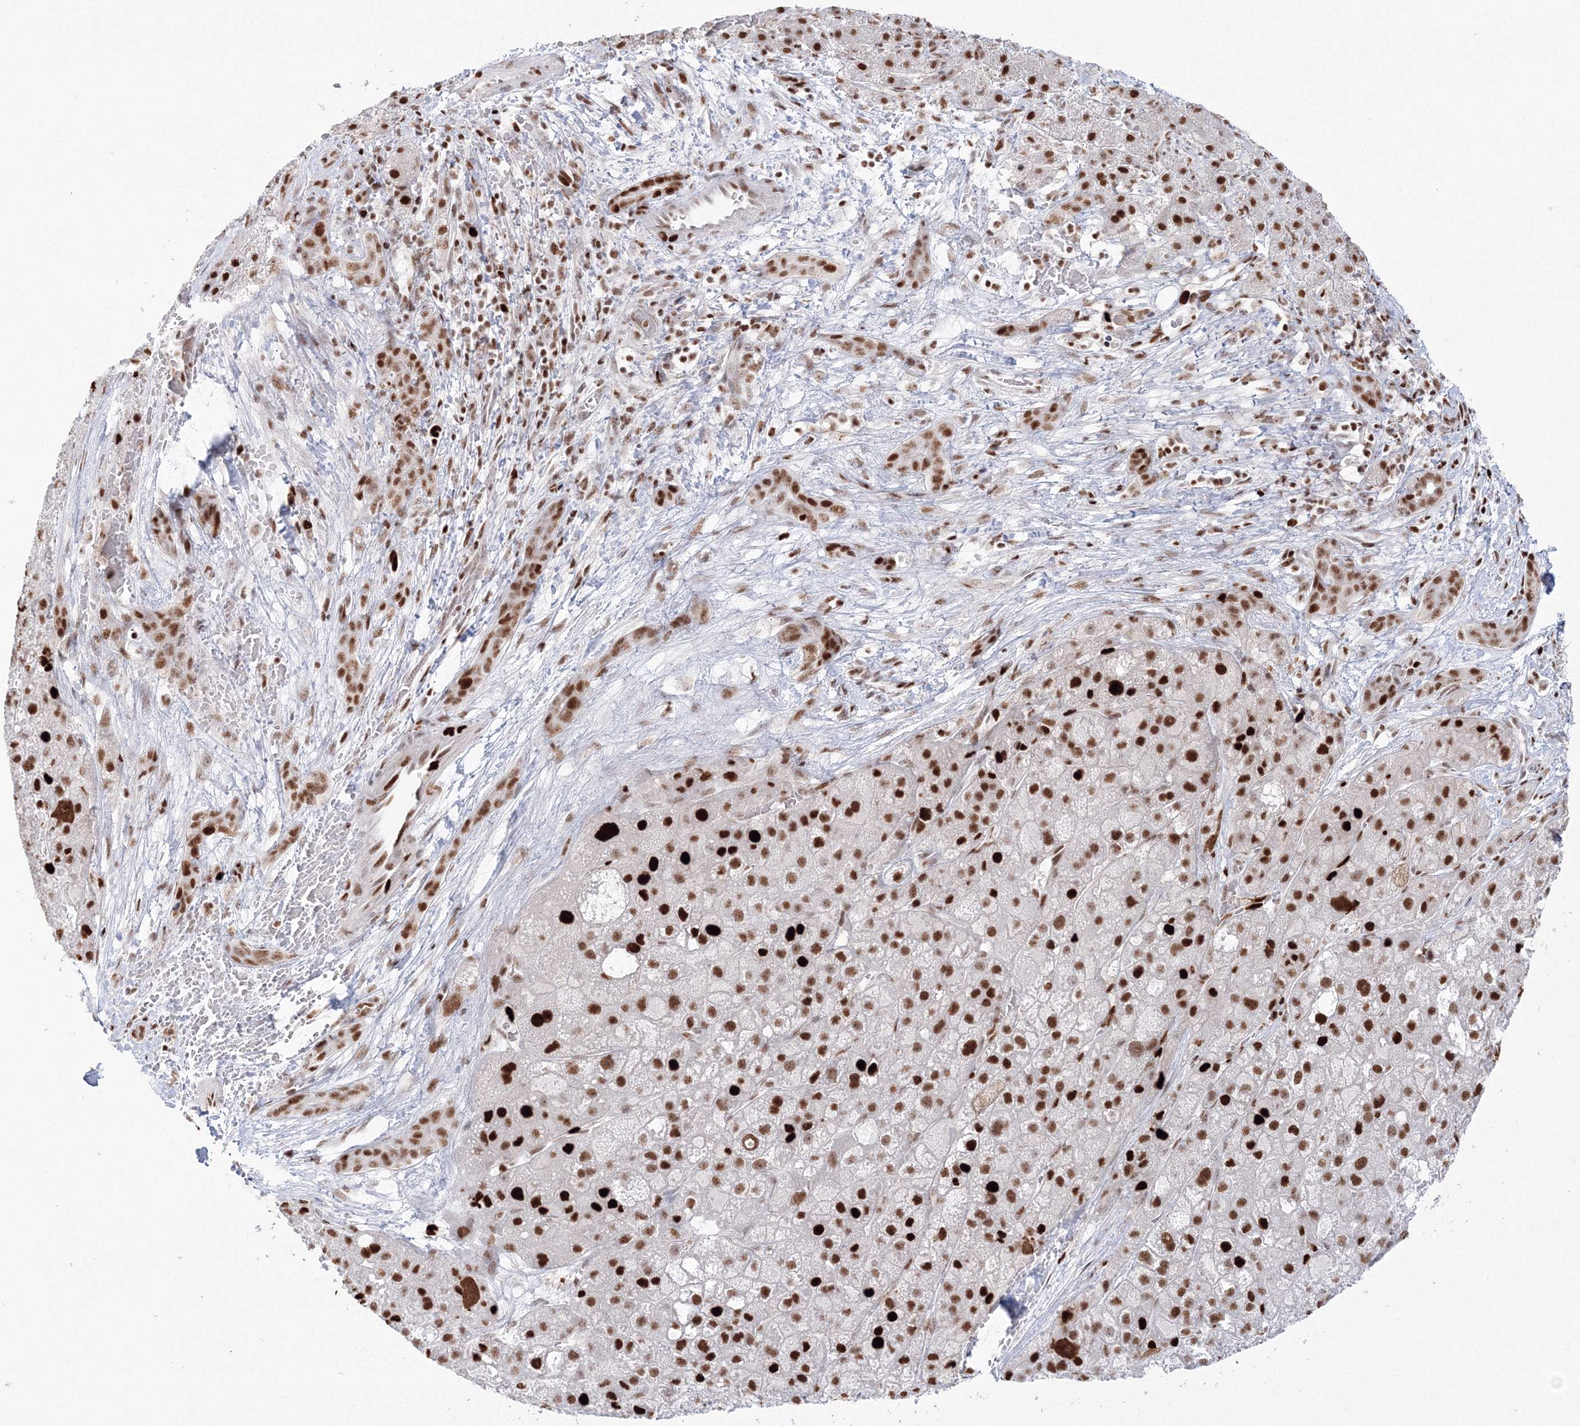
{"staining": {"intensity": "strong", "quantity": ">75%", "location": "nuclear"}, "tissue": "liver cancer", "cell_type": "Tumor cells", "image_type": "cancer", "snomed": [{"axis": "morphology", "description": "Carcinoma, Hepatocellular, NOS"}, {"axis": "topography", "description": "Liver"}], "caption": "Protein staining of hepatocellular carcinoma (liver) tissue demonstrates strong nuclear staining in approximately >75% of tumor cells.", "gene": "LIG1", "patient": {"sex": "male", "age": 57}}